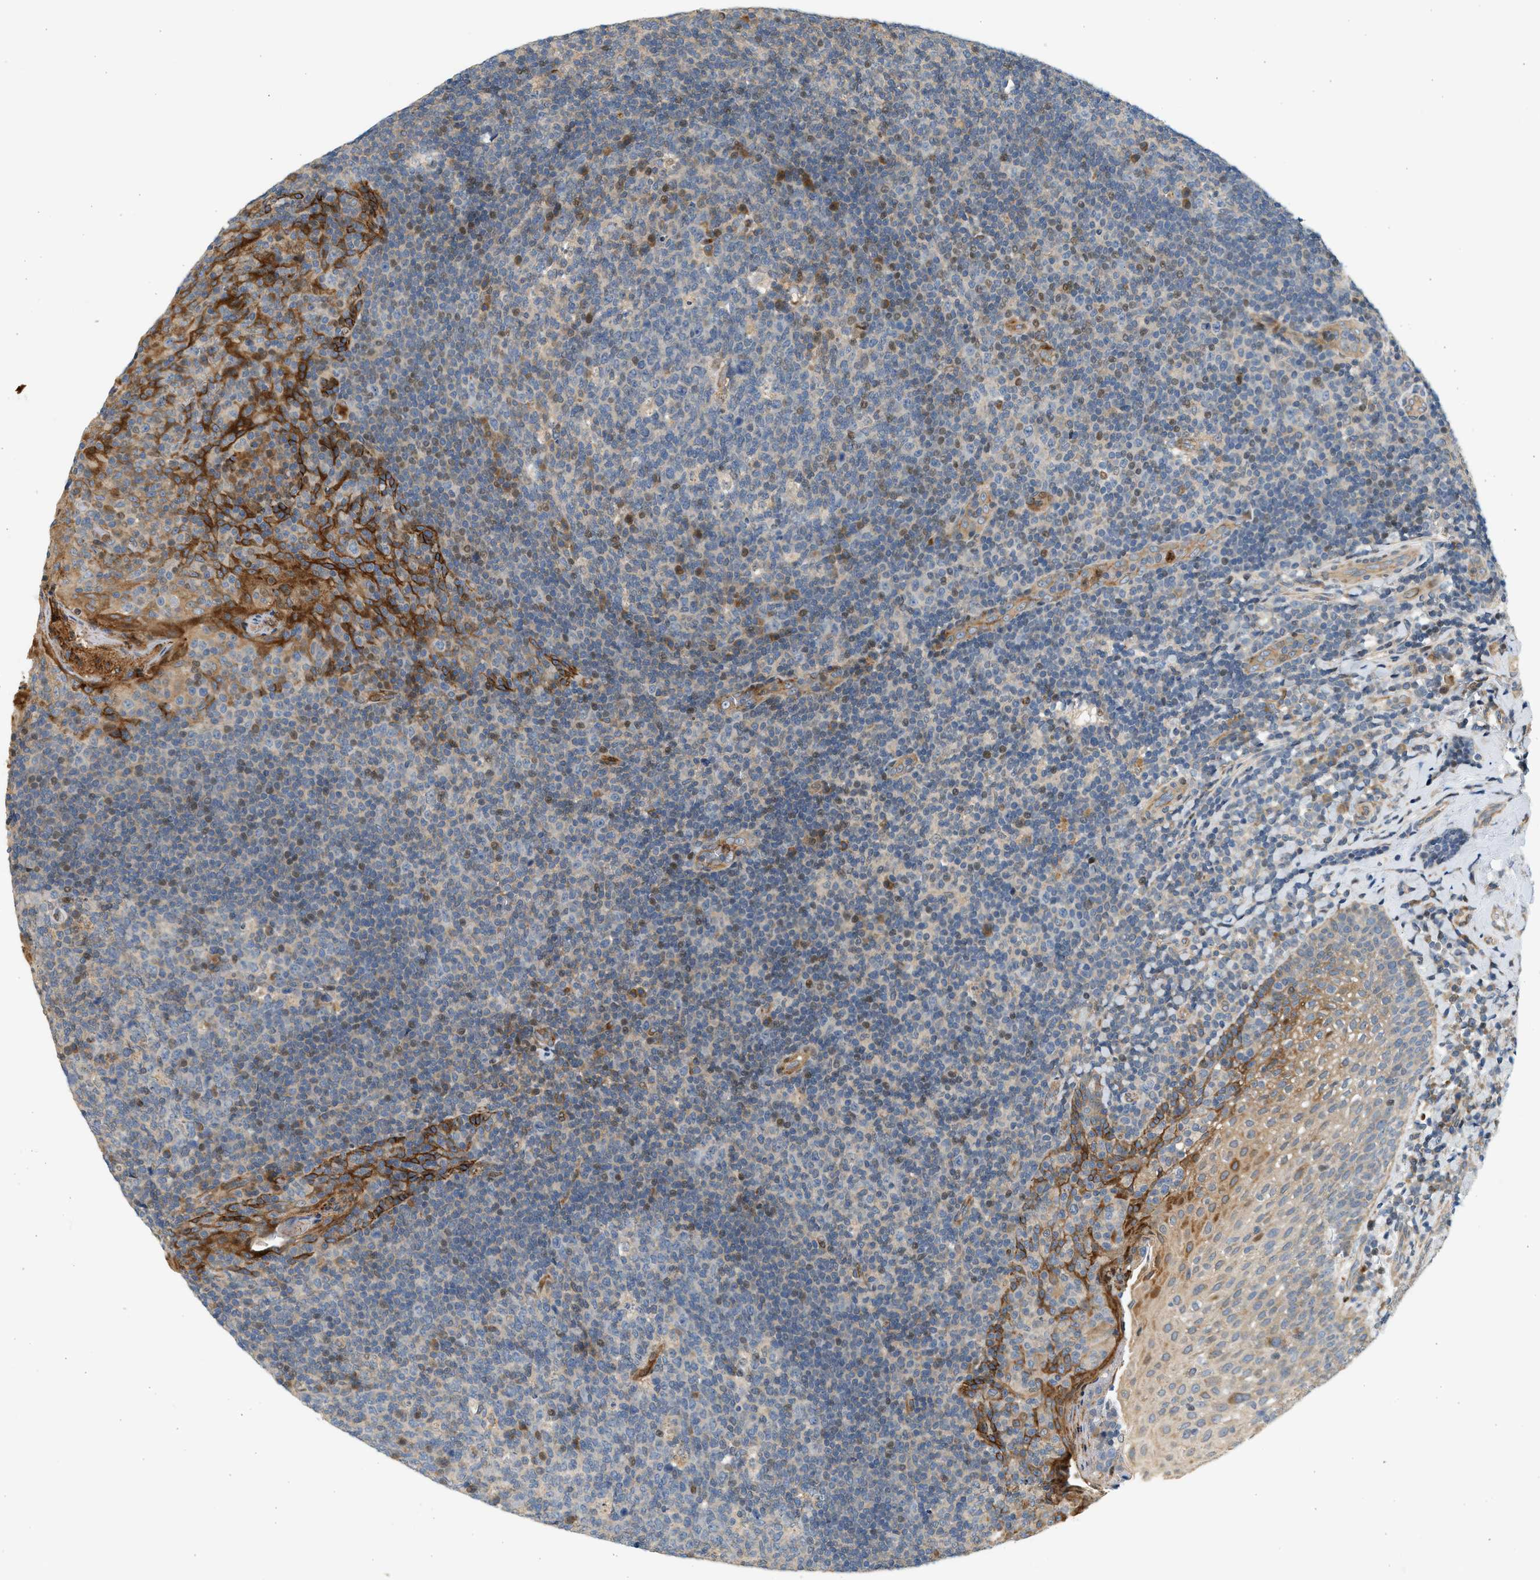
{"staining": {"intensity": "negative", "quantity": "none", "location": "none"}, "tissue": "tonsil", "cell_type": "Germinal center cells", "image_type": "normal", "snomed": [{"axis": "morphology", "description": "Normal tissue, NOS"}, {"axis": "topography", "description": "Tonsil"}], "caption": "Germinal center cells show no significant staining in benign tonsil. (DAB (3,3'-diaminobenzidine) immunohistochemistry, high magnification).", "gene": "NRSN2", "patient": {"sex": "male", "age": 17}}